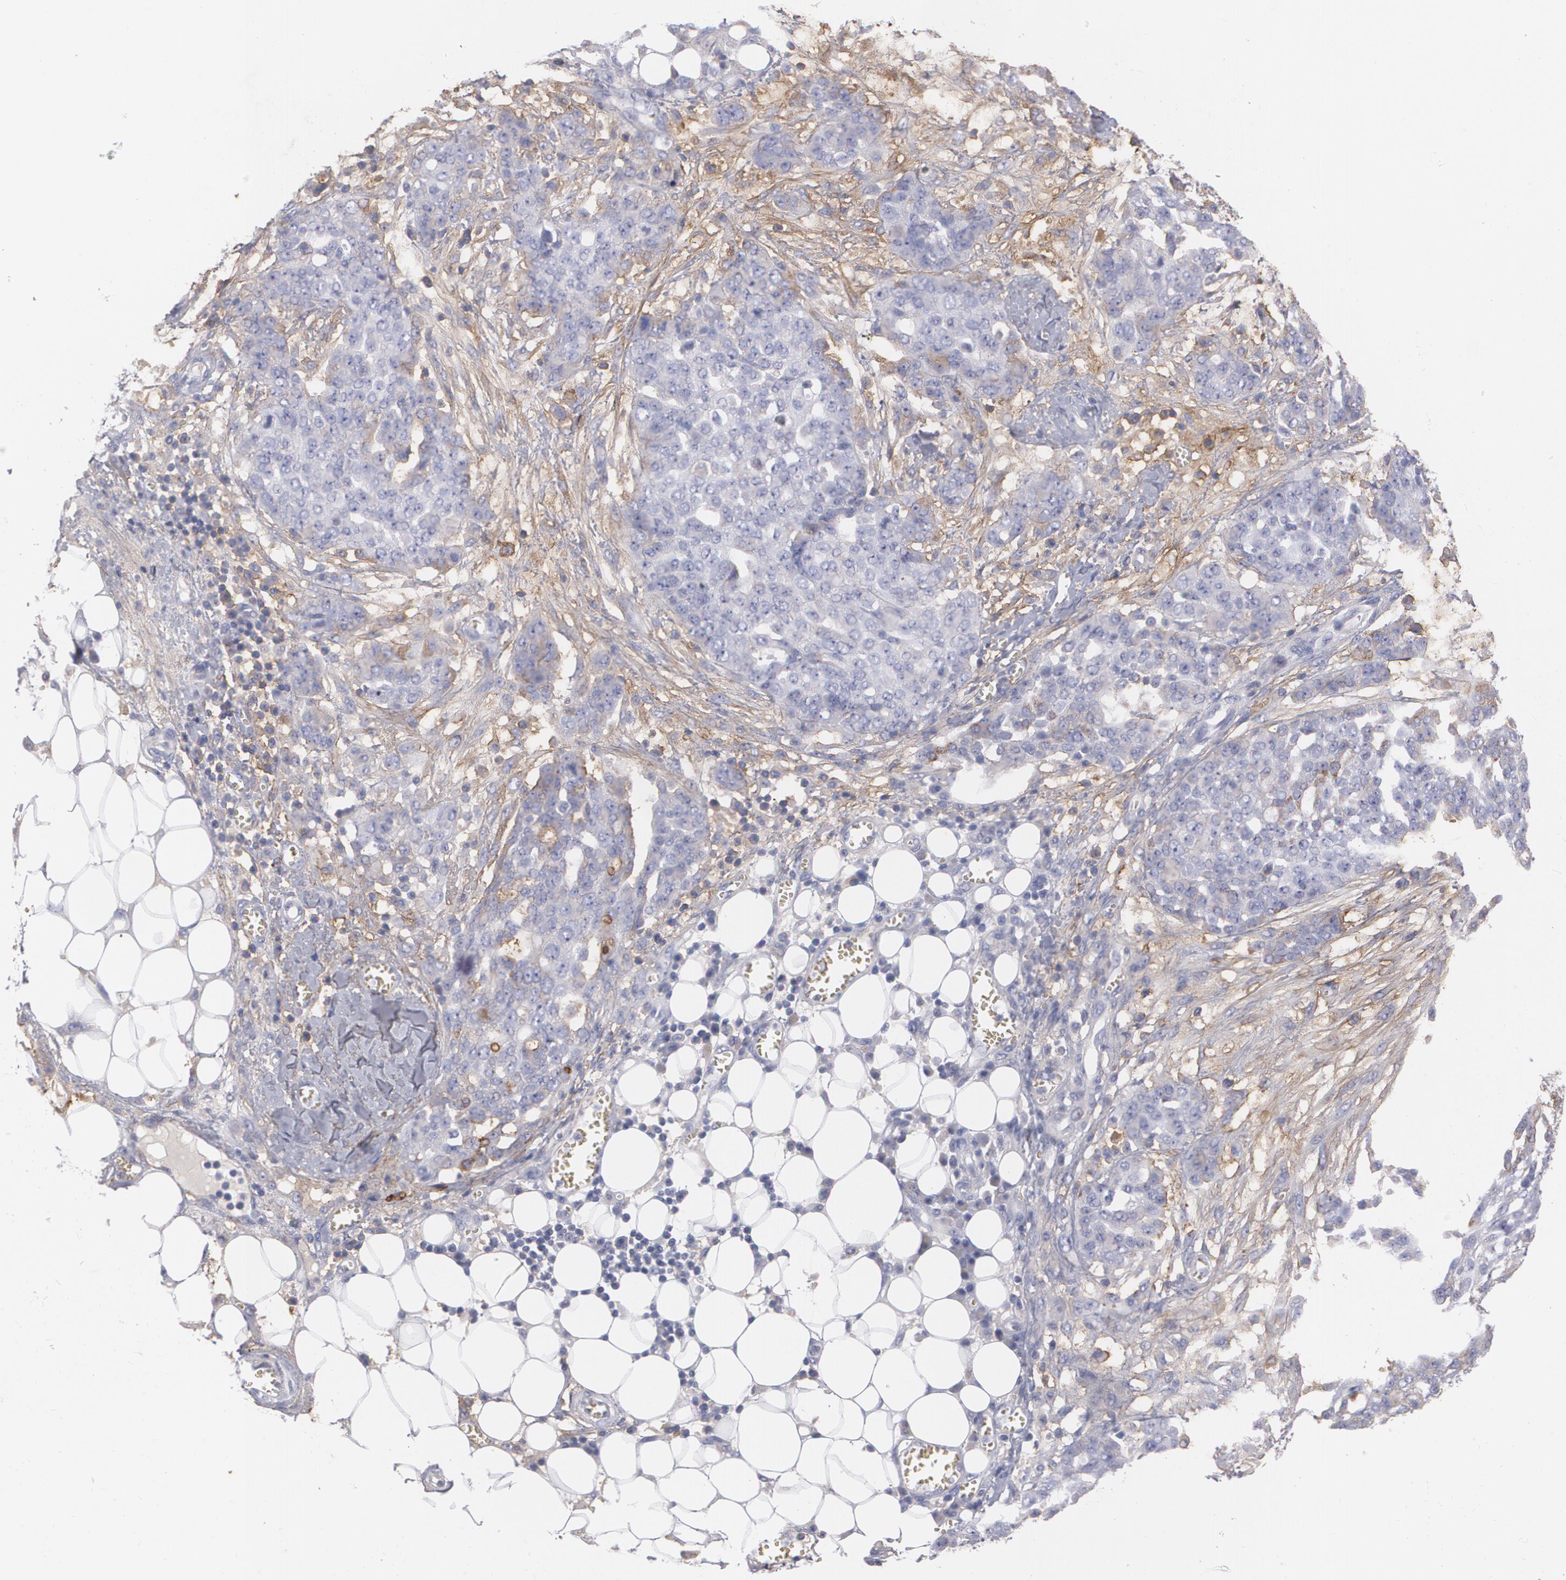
{"staining": {"intensity": "negative", "quantity": "none", "location": "none"}, "tissue": "ovarian cancer", "cell_type": "Tumor cells", "image_type": "cancer", "snomed": [{"axis": "morphology", "description": "Cystadenocarcinoma, serous, NOS"}, {"axis": "topography", "description": "Soft tissue"}, {"axis": "topography", "description": "Ovary"}], "caption": "The immunohistochemistry micrograph has no significant expression in tumor cells of ovarian serous cystadenocarcinoma tissue. (DAB immunohistochemistry visualized using brightfield microscopy, high magnification).", "gene": "FBLN1", "patient": {"sex": "female", "age": 57}}